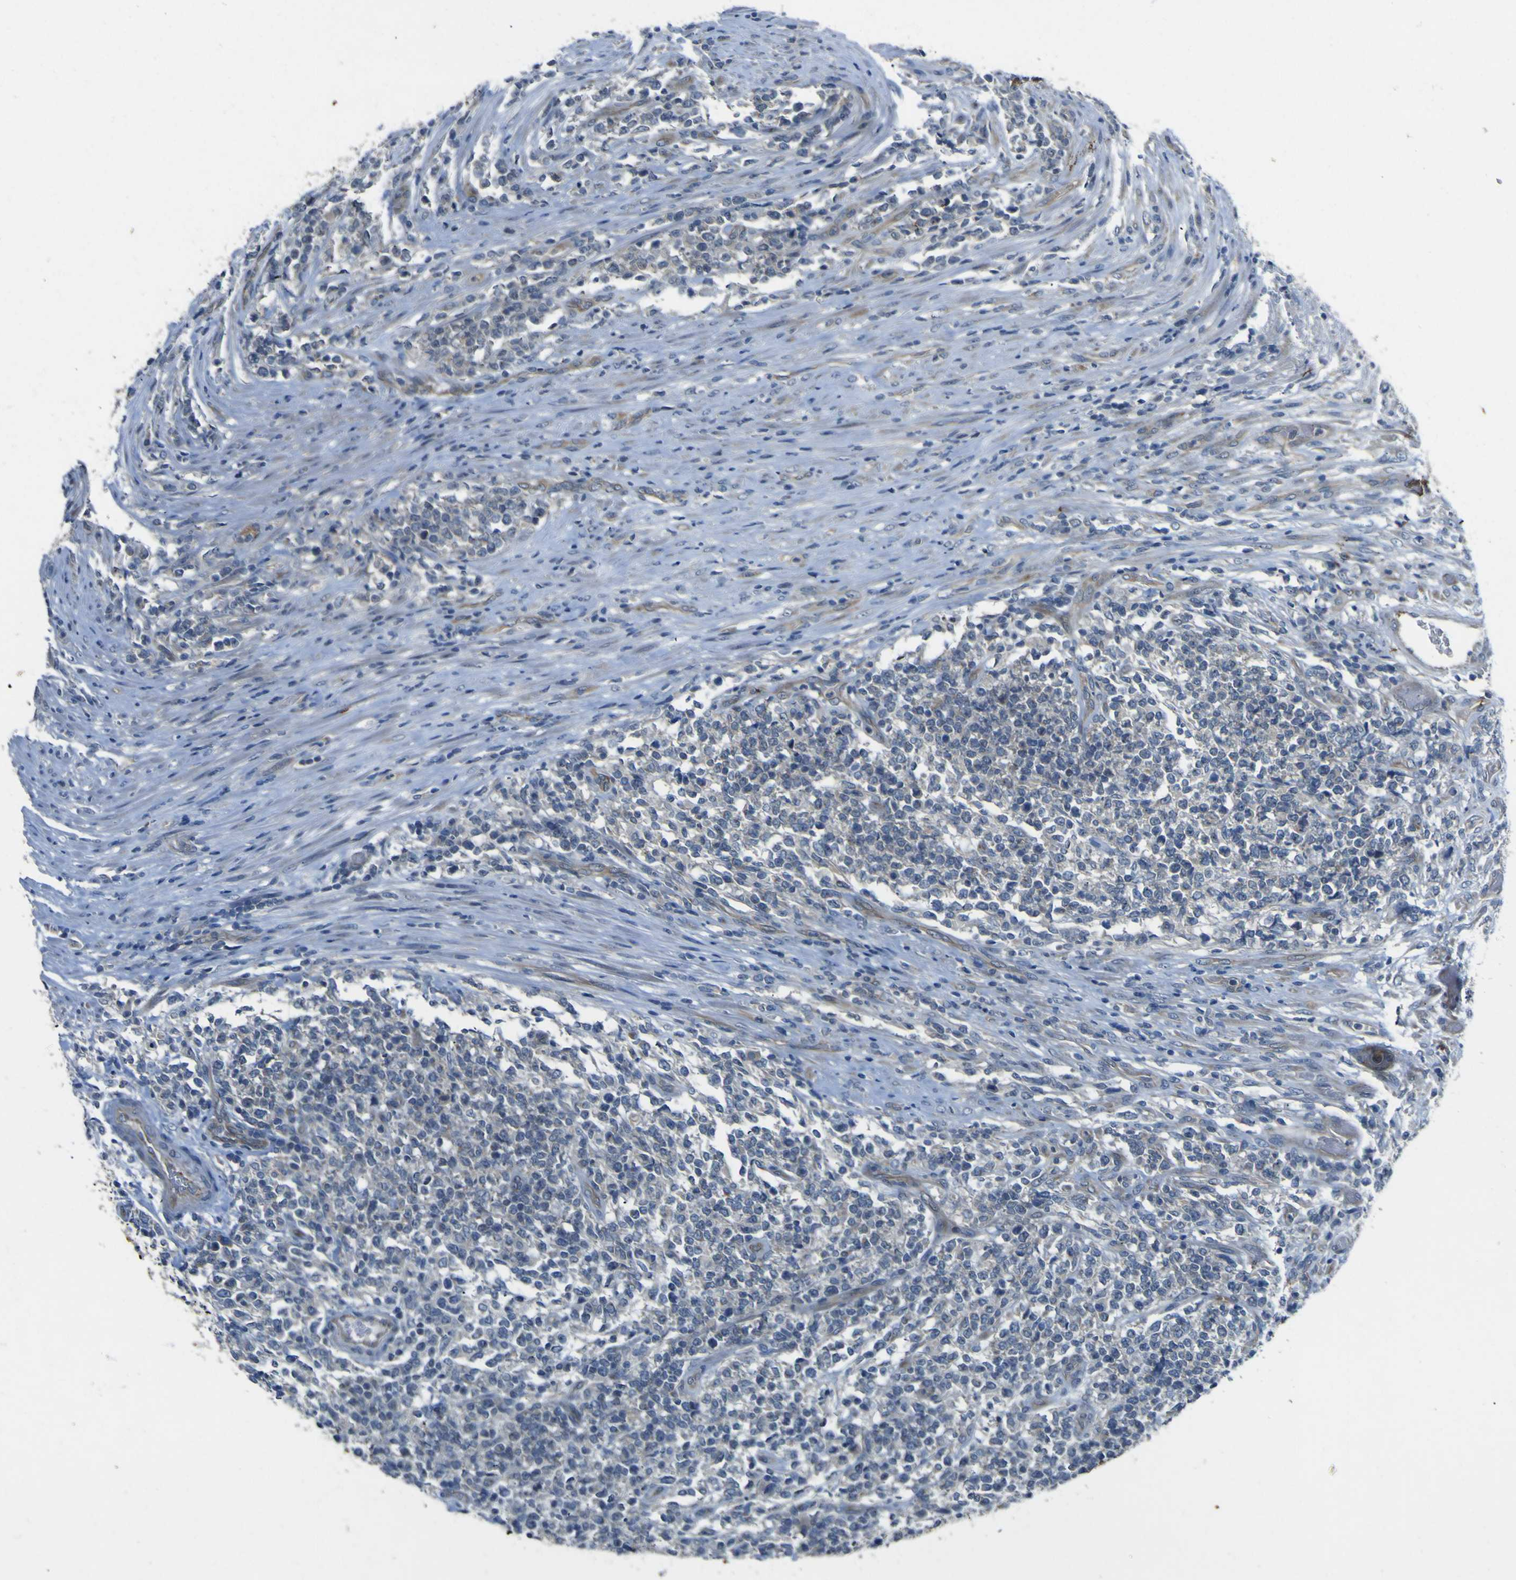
{"staining": {"intensity": "negative", "quantity": "none", "location": "none"}, "tissue": "lymphoma", "cell_type": "Tumor cells", "image_type": "cancer", "snomed": [{"axis": "morphology", "description": "Malignant lymphoma, non-Hodgkin's type, High grade"}, {"axis": "topography", "description": "Soft tissue"}], "caption": "An immunohistochemistry image of lymphoma is shown. There is no staining in tumor cells of lymphoma.", "gene": "LDLR", "patient": {"sex": "male", "age": 18}}